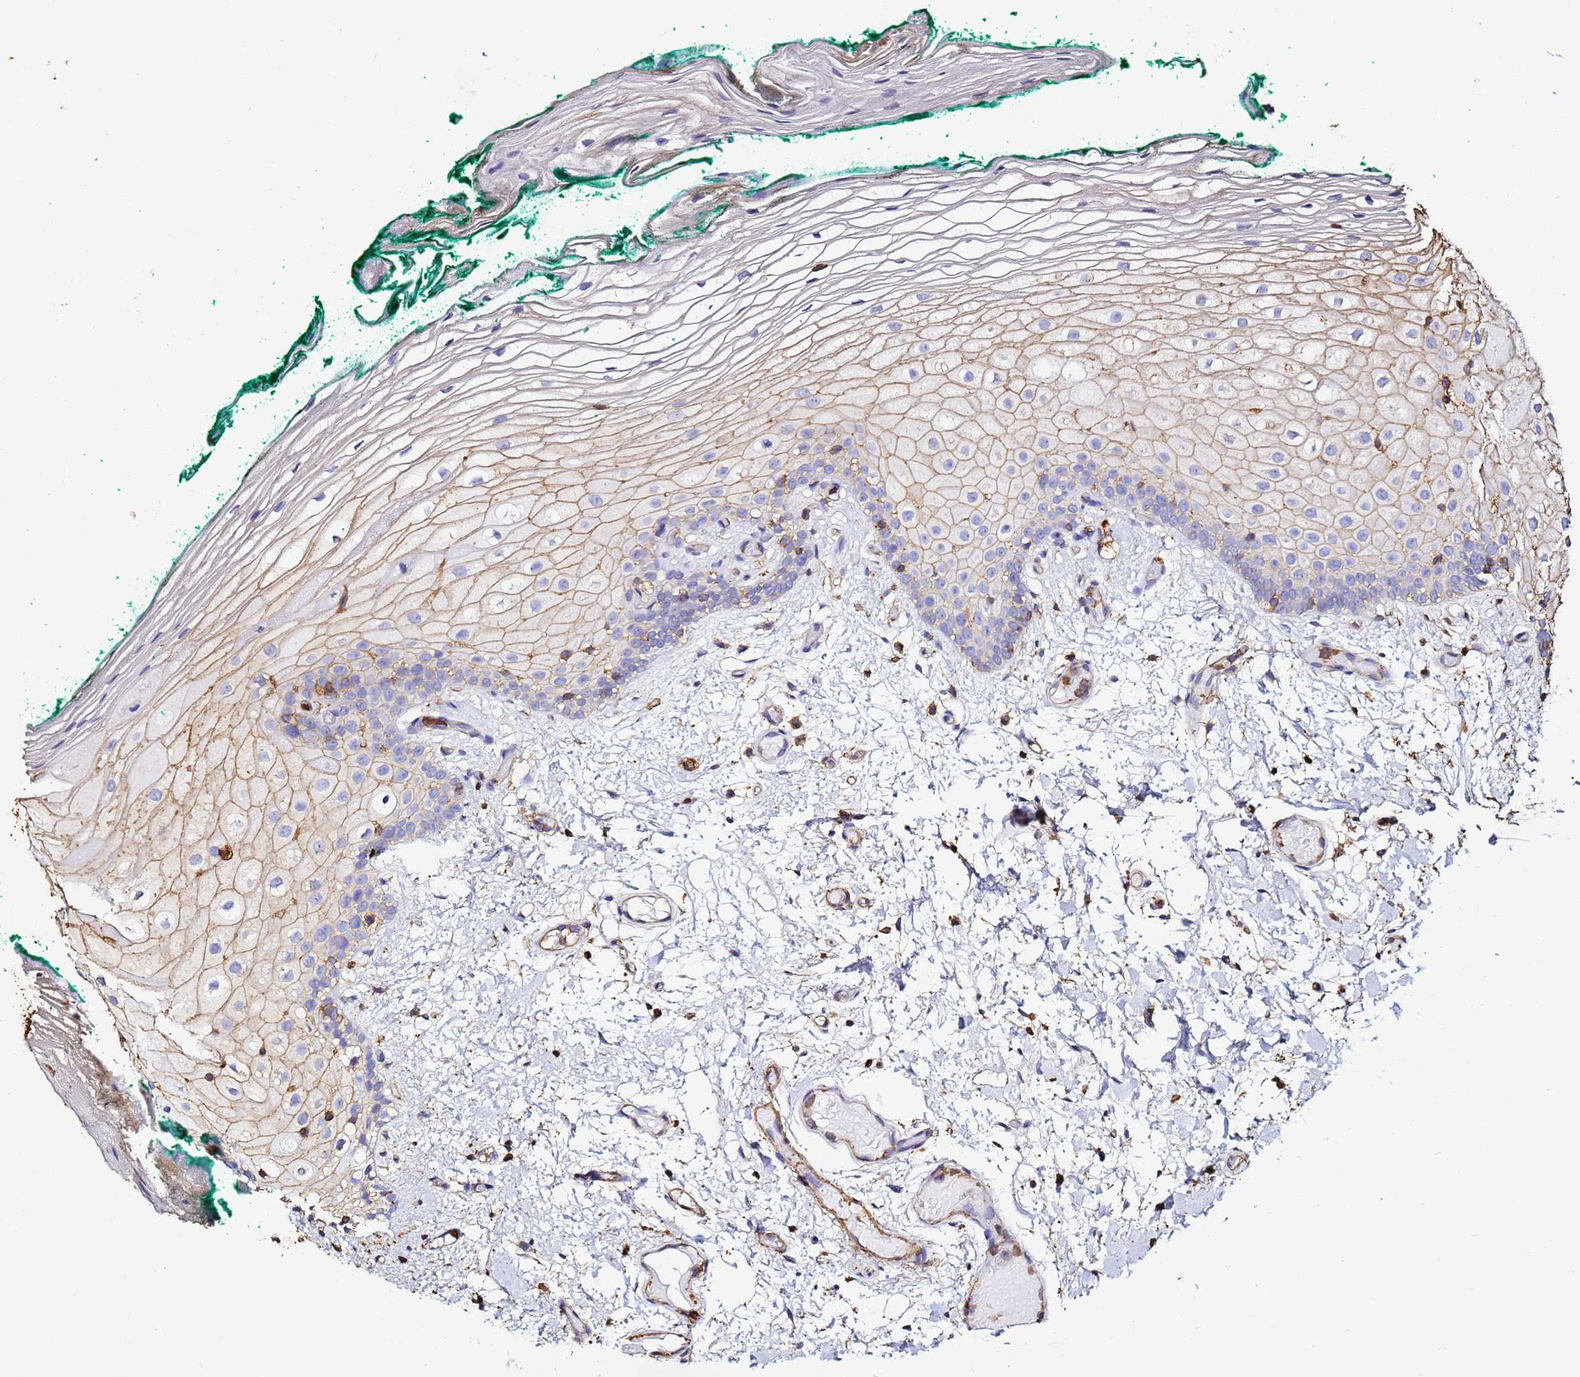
{"staining": {"intensity": "moderate", "quantity": "25%-75%", "location": "cytoplasmic/membranous"}, "tissue": "oral mucosa", "cell_type": "Squamous epithelial cells", "image_type": "normal", "snomed": [{"axis": "morphology", "description": "Normal tissue, NOS"}, {"axis": "morphology", "description": "Relapse melanoma"}, {"axis": "topography", "description": "Oral tissue"}], "caption": "A photomicrograph of oral mucosa stained for a protein demonstrates moderate cytoplasmic/membranous brown staining in squamous epithelial cells.", "gene": "ACTA1", "patient": {"sex": "female", "age": 83}}